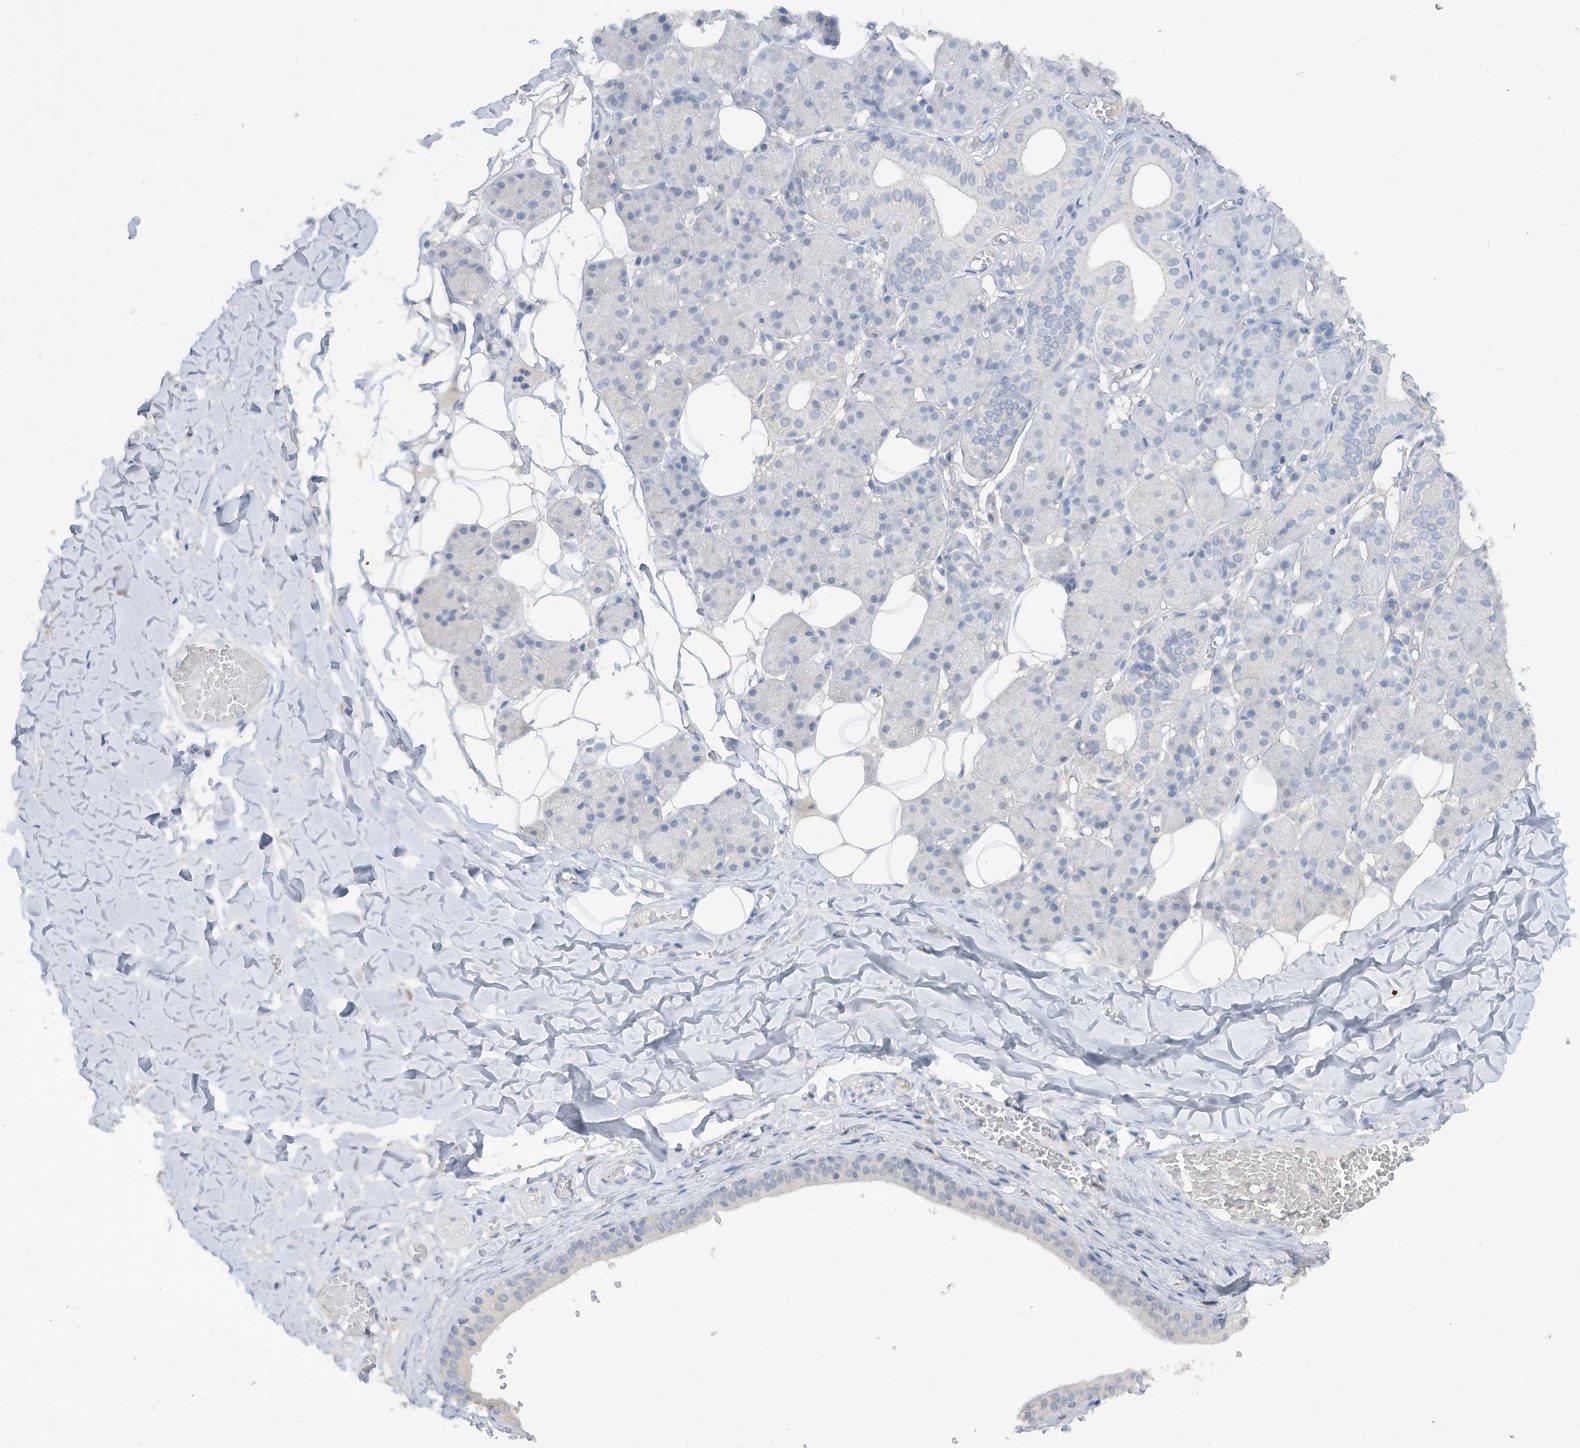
{"staining": {"intensity": "negative", "quantity": "none", "location": "none"}, "tissue": "salivary gland", "cell_type": "Glandular cells", "image_type": "normal", "snomed": [{"axis": "morphology", "description": "Normal tissue, NOS"}, {"axis": "topography", "description": "Salivary gland"}], "caption": "High power microscopy histopathology image of an immunohistochemistry (IHC) photomicrograph of normal salivary gland, revealing no significant positivity in glandular cells. (DAB (3,3'-diaminobenzidine) IHC with hematoxylin counter stain).", "gene": "HAS3", "patient": {"sex": "female", "age": 33}}